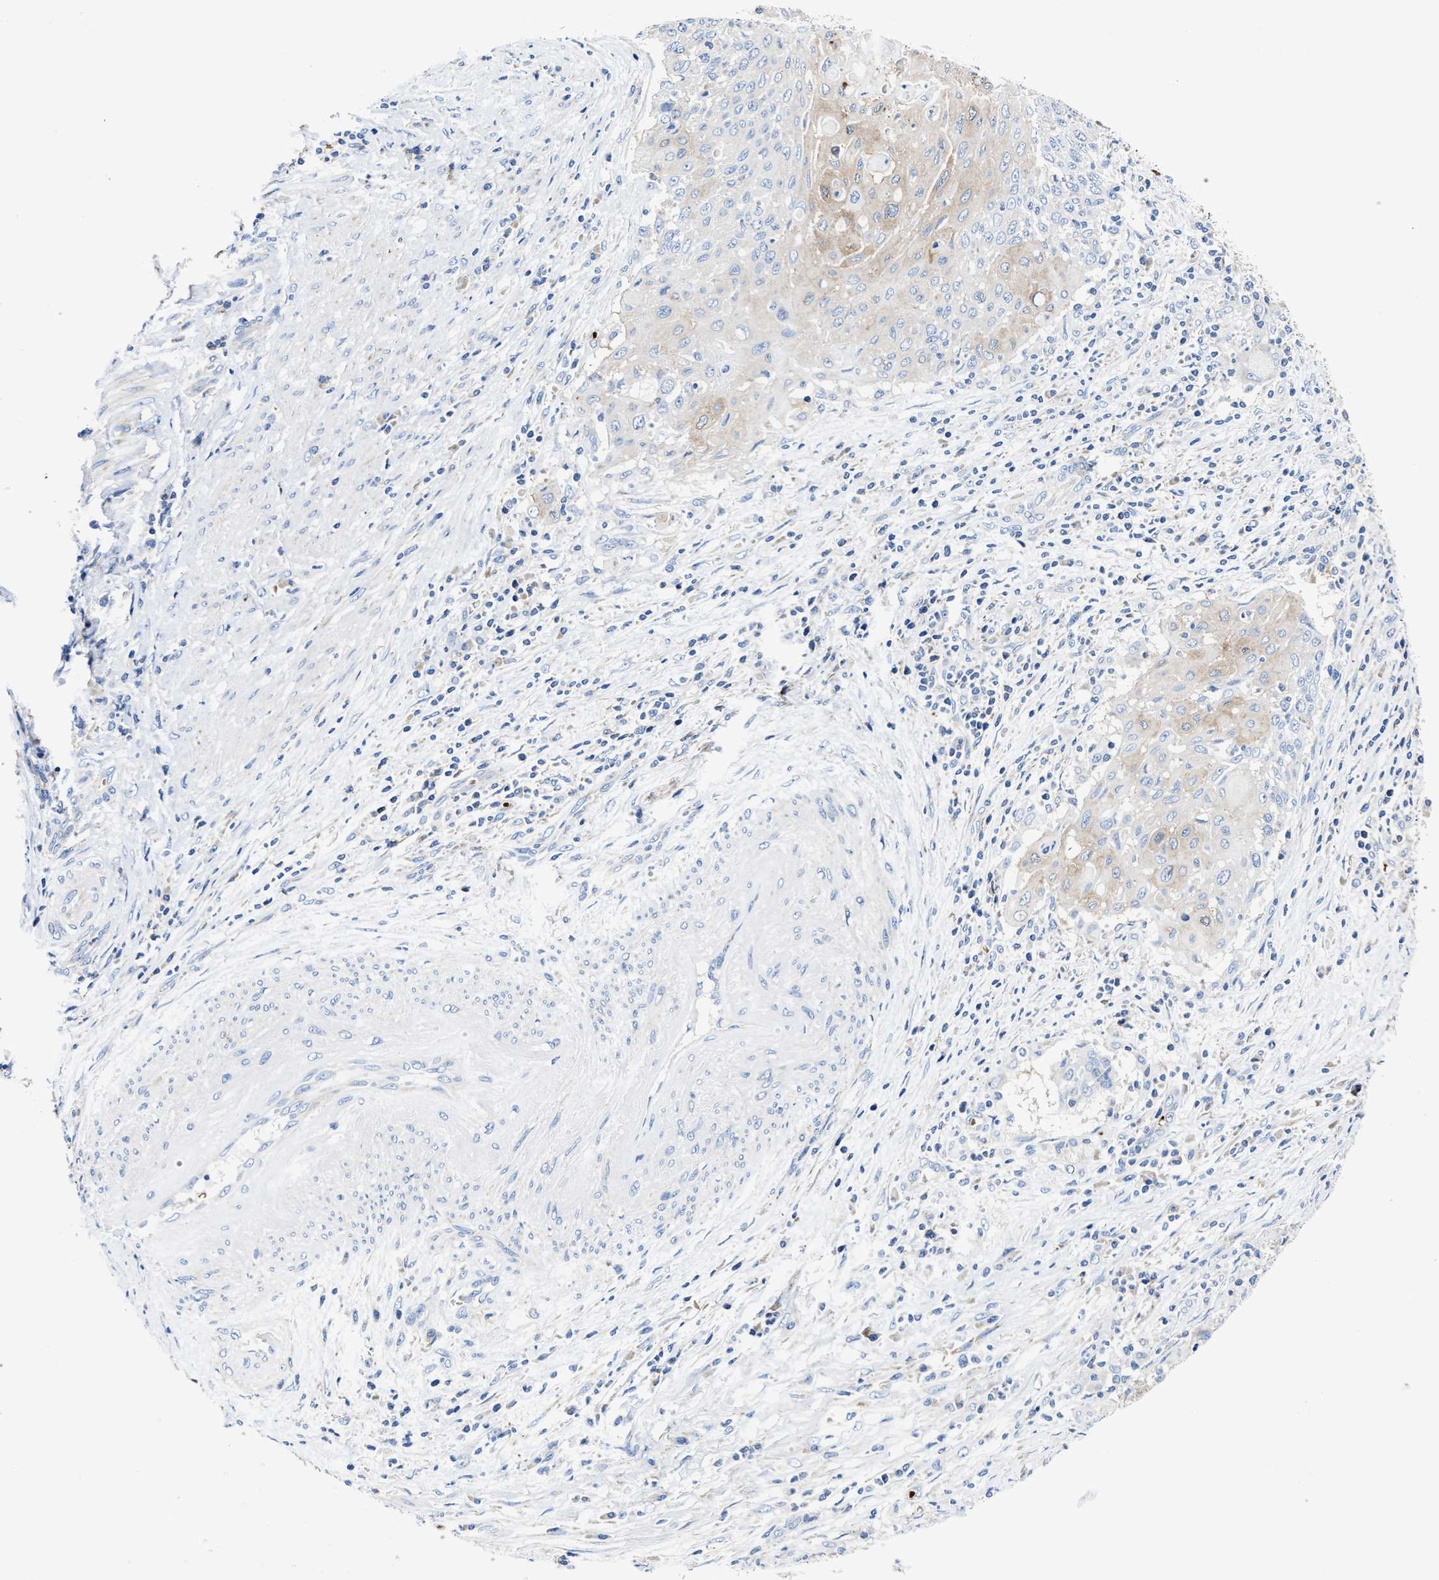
{"staining": {"intensity": "weak", "quantity": "<25%", "location": "cytoplasmic/membranous"}, "tissue": "cervical cancer", "cell_type": "Tumor cells", "image_type": "cancer", "snomed": [{"axis": "morphology", "description": "Squamous cell carcinoma, NOS"}, {"axis": "topography", "description": "Cervix"}], "caption": "High power microscopy photomicrograph of an immunohistochemistry (IHC) micrograph of cervical squamous cell carcinoma, revealing no significant staining in tumor cells.", "gene": "PHLPP1", "patient": {"sex": "female", "age": 39}}